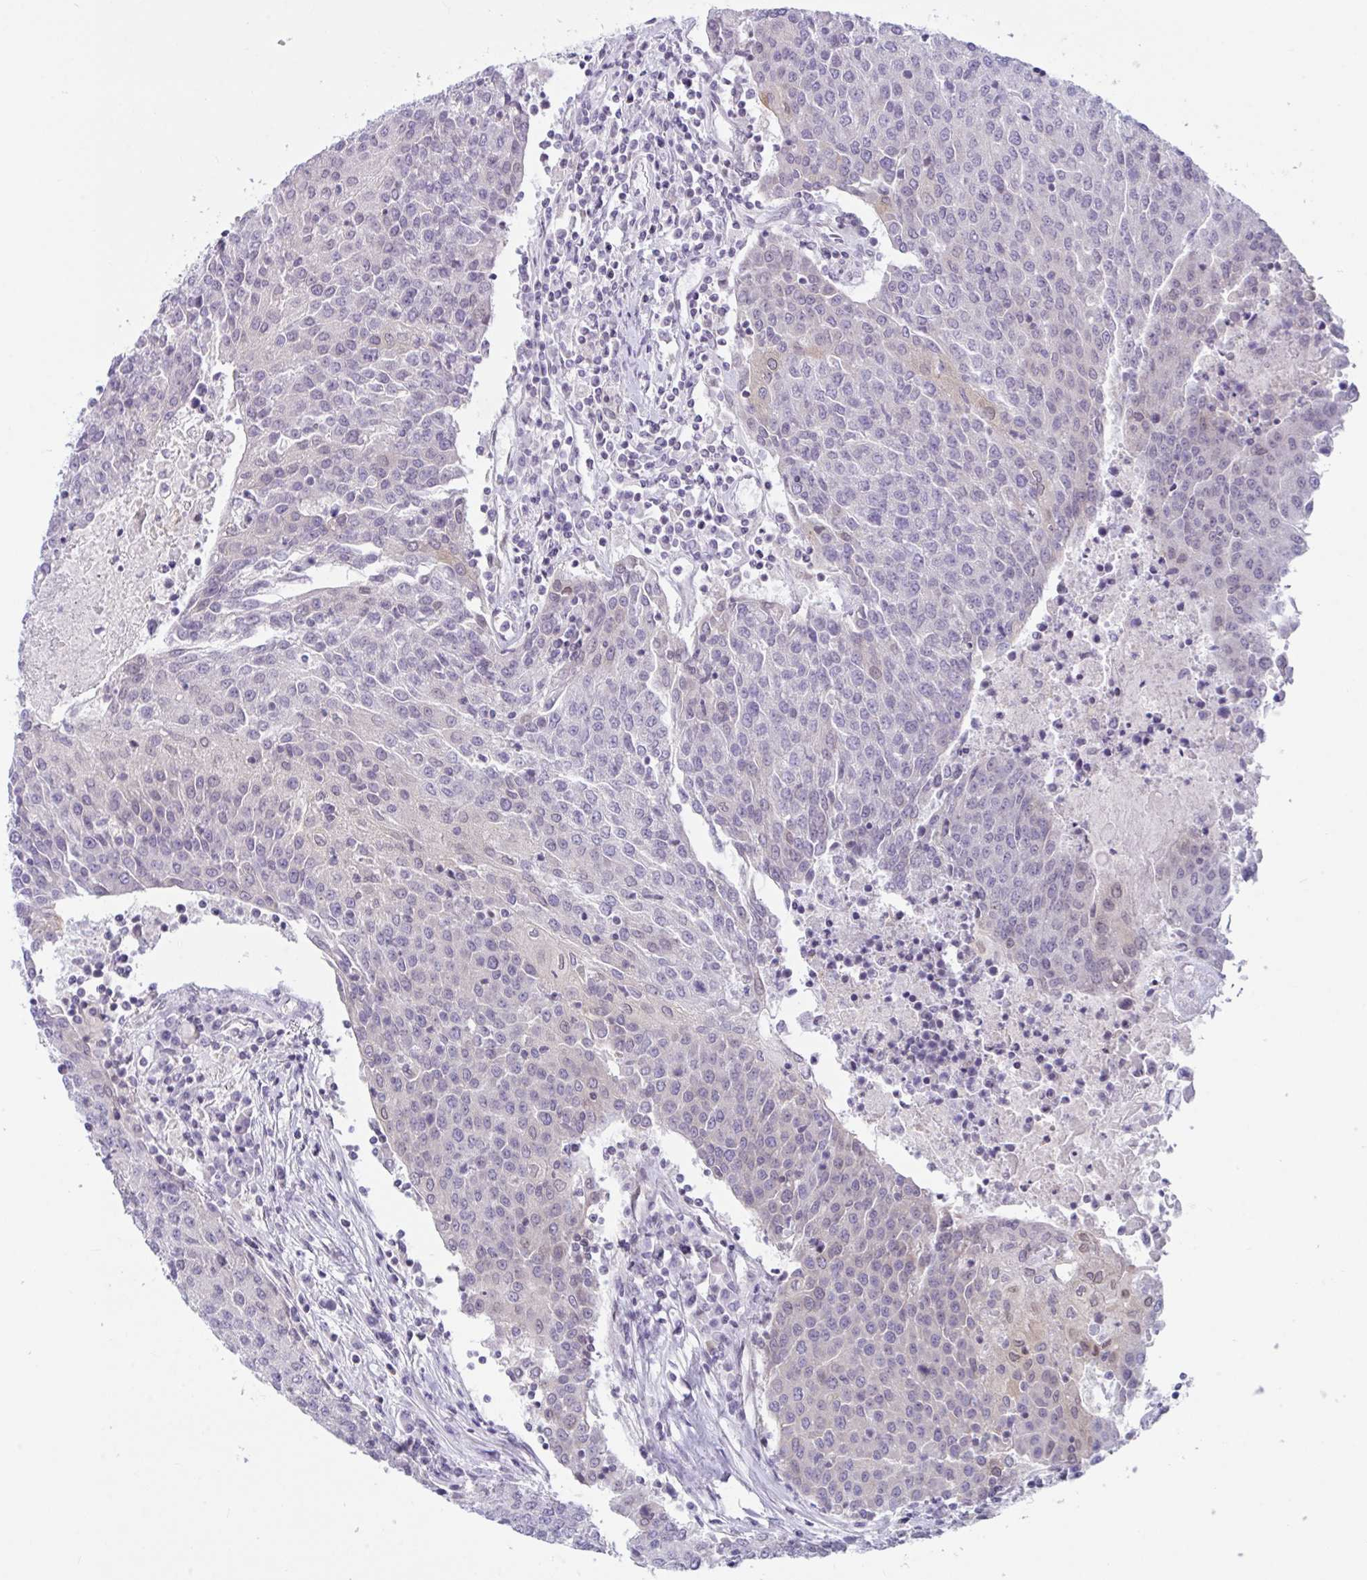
{"staining": {"intensity": "negative", "quantity": "none", "location": "none"}, "tissue": "urothelial cancer", "cell_type": "Tumor cells", "image_type": "cancer", "snomed": [{"axis": "morphology", "description": "Urothelial carcinoma, High grade"}, {"axis": "topography", "description": "Urinary bladder"}], "caption": "An immunohistochemistry (IHC) photomicrograph of urothelial cancer is shown. There is no staining in tumor cells of urothelial cancer.", "gene": "TANK", "patient": {"sex": "female", "age": 85}}